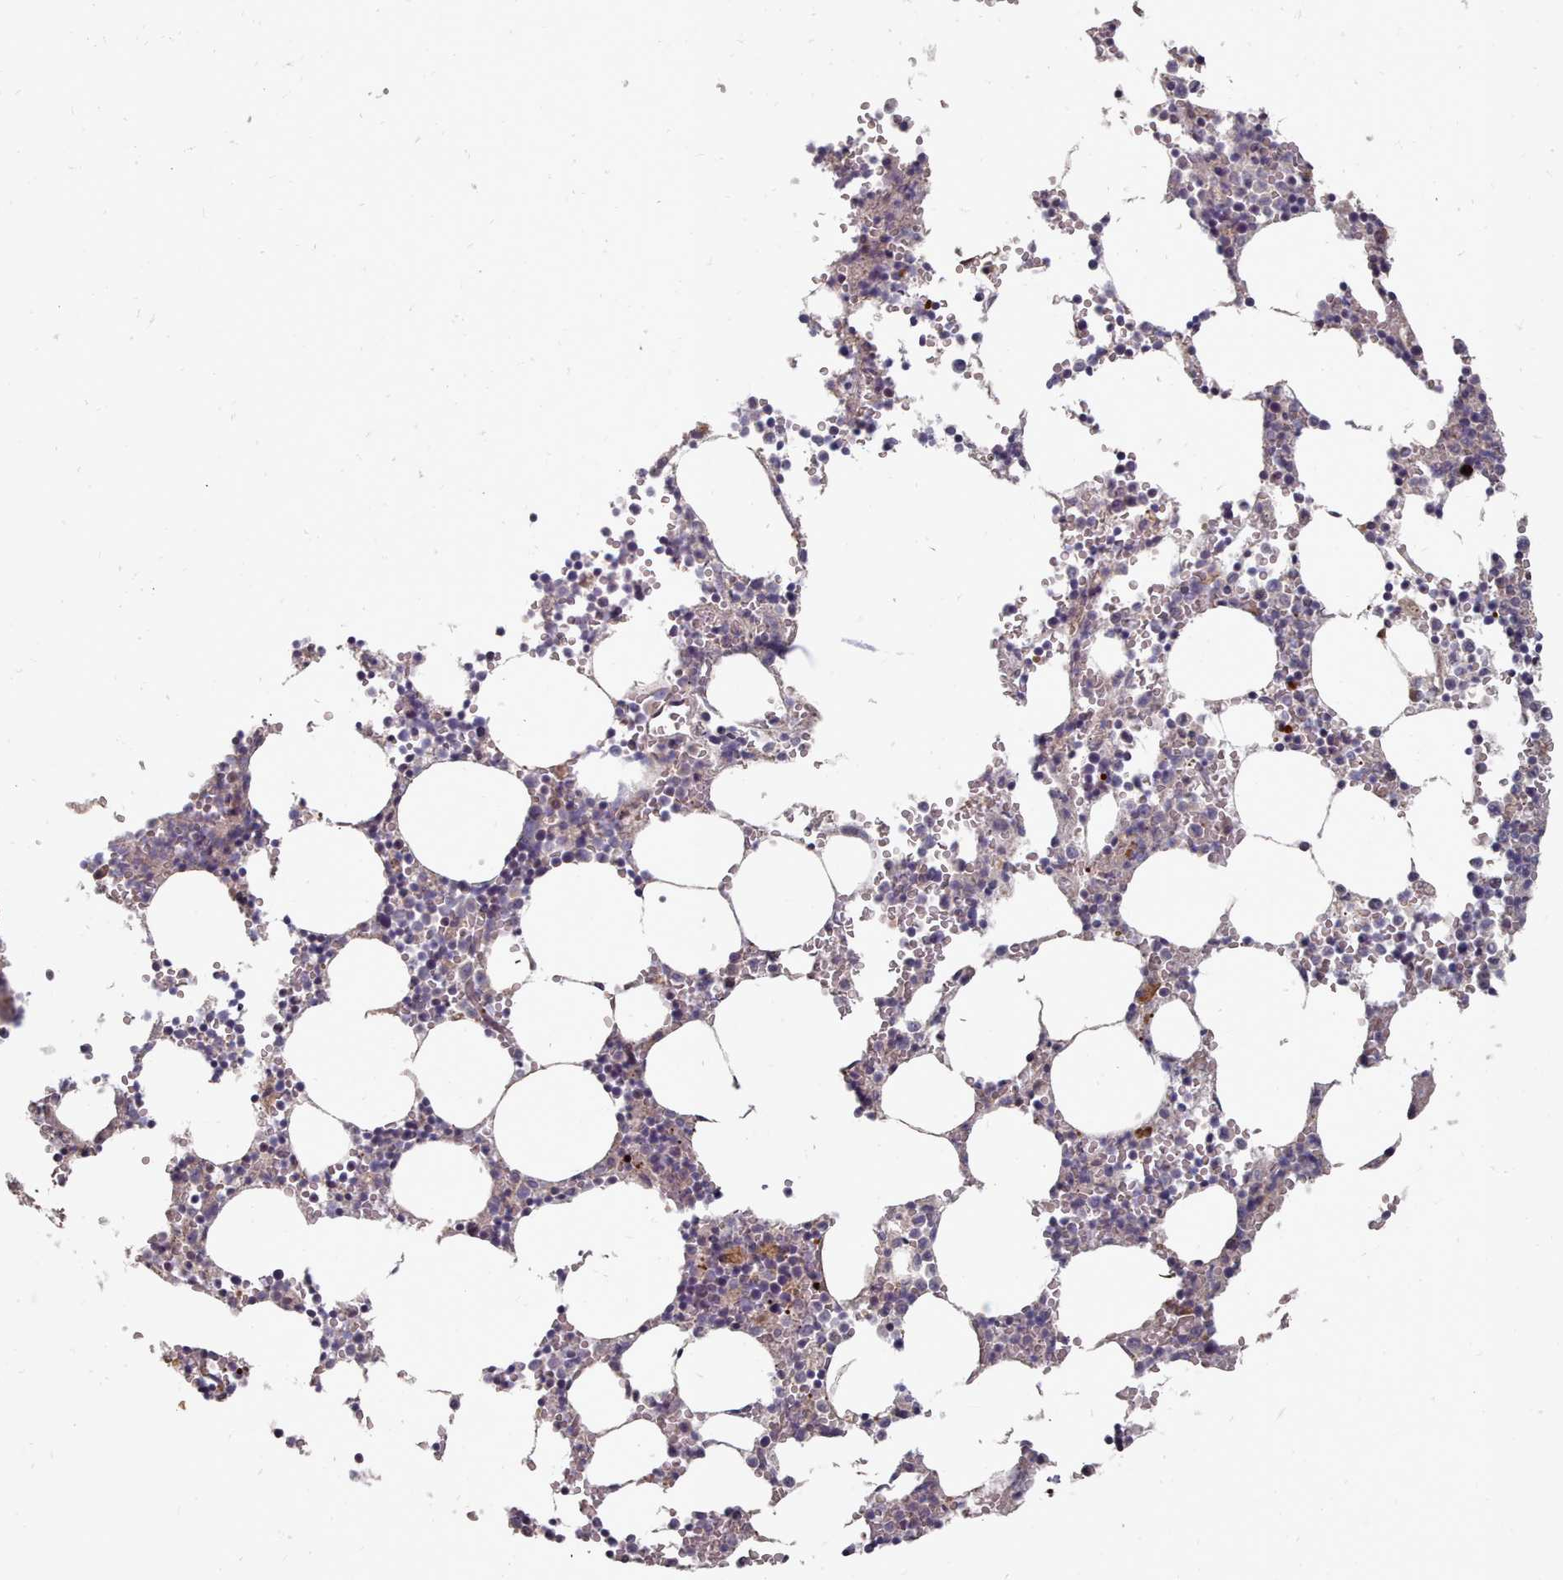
{"staining": {"intensity": "negative", "quantity": "none", "location": "none"}, "tissue": "bone marrow", "cell_type": "Hematopoietic cells", "image_type": "normal", "snomed": [{"axis": "morphology", "description": "Normal tissue, NOS"}, {"axis": "topography", "description": "Bone marrow"}], "caption": "Immunohistochemical staining of benign bone marrow reveals no significant staining in hematopoietic cells.", "gene": "ACKR3", "patient": {"sex": "female", "age": 64}}